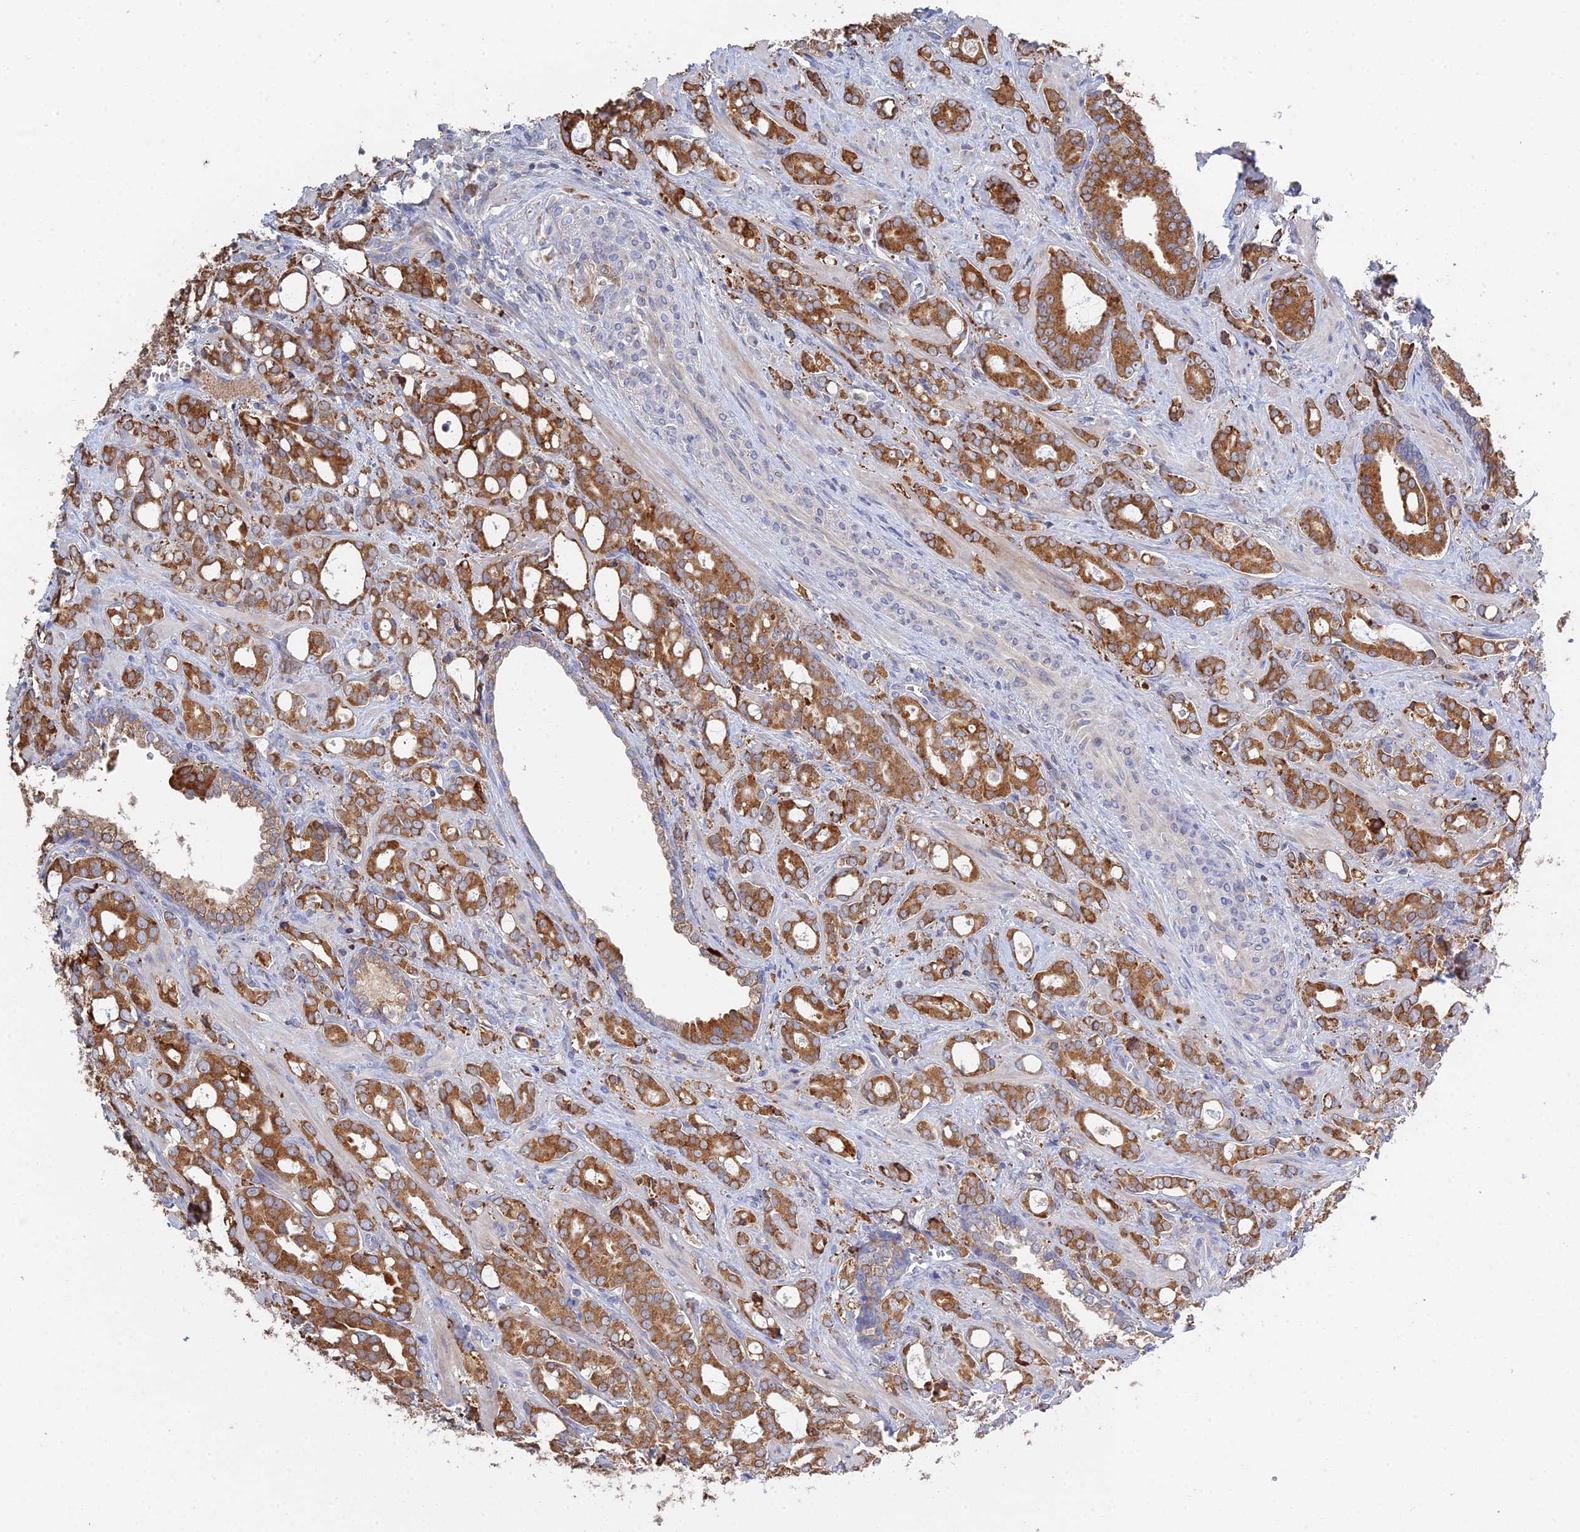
{"staining": {"intensity": "strong", "quantity": ">75%", "location": "cytoplasmic/membranous"}, "tissue": "prostate cancer", "cell_type": "Tumor cells", "image_type": "cancer", "snomed": [{"axis": "morphology", "description": "Adenocarcinoma, High grade"}, {"axis": "topography", "description": "Prostate"}], "caption": "Prostate cancer was stained to show a protein in brown. There is high levels of strong cytoplasmic/membranous positivity in about >75% of tumor cells.", "gene": "TRAPPC6A", "patient": {"sex": "male", "age": 72}}